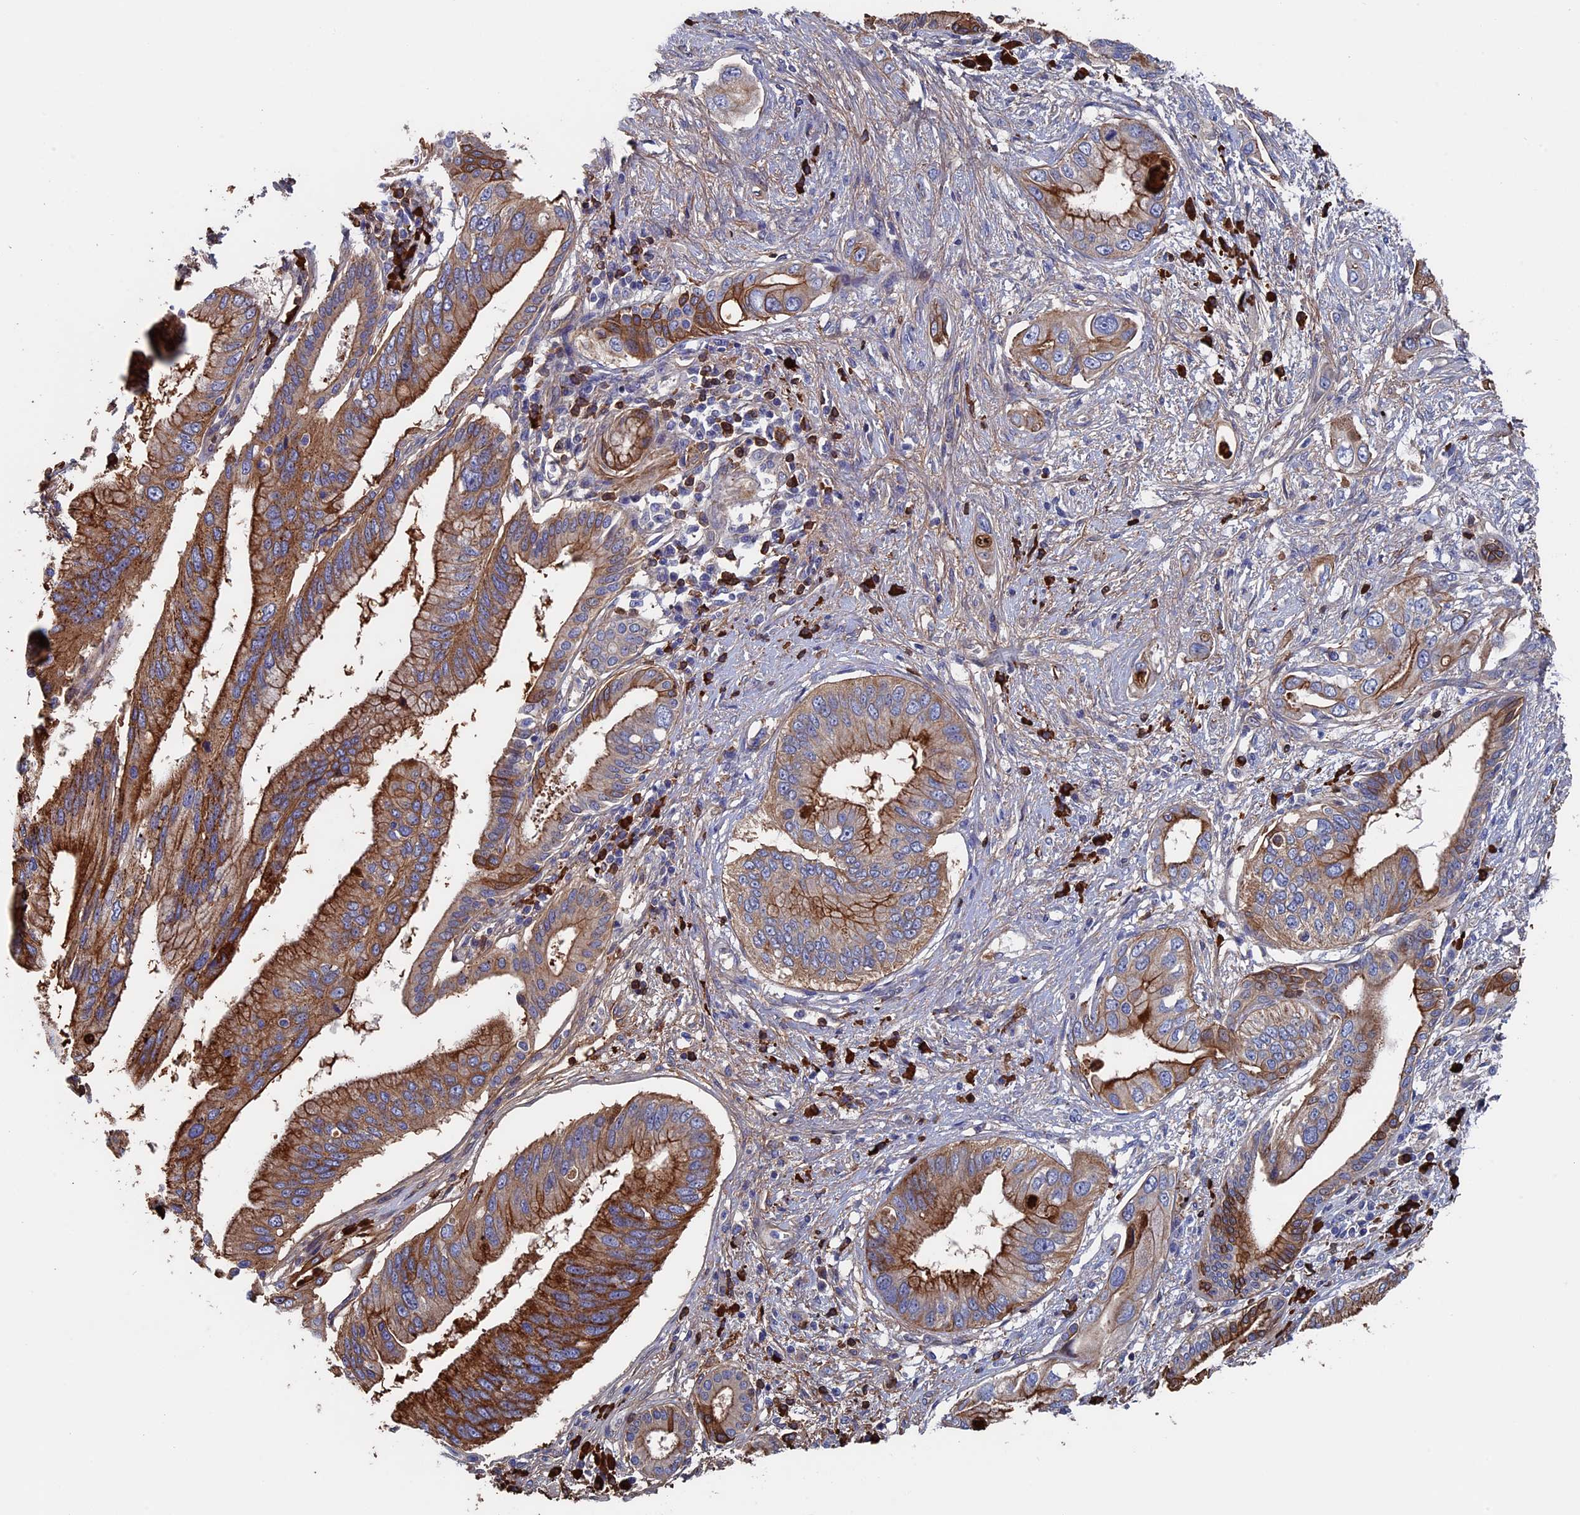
{"staining": {"intensity": "moderate", "quantity": ">75%", "location": "cytoplasmic/membranous"}, "tissue": "pancreatic cancer", "cell_type": "Tumor cells", "image_type": "cancer", "snomed": [{"axis": "morphology", "description": "Inflammation, NOS"}, {"axis": "morphology", "description": "Adenocarcinoma, NOS"}, {"axis": "topography", "description": "Pancreas"}], "caption": "Immunohistochemistry (DAB (3,3'-diaminobenzidine)) staining of human adenocarcinoma (pancreatic) exhibits moderate cytoplasmic/membranous protein expression in approximately >75% of tumor cells.", "gene": "RPUSD1", "patient": {"sex": "female", "age": 56}}